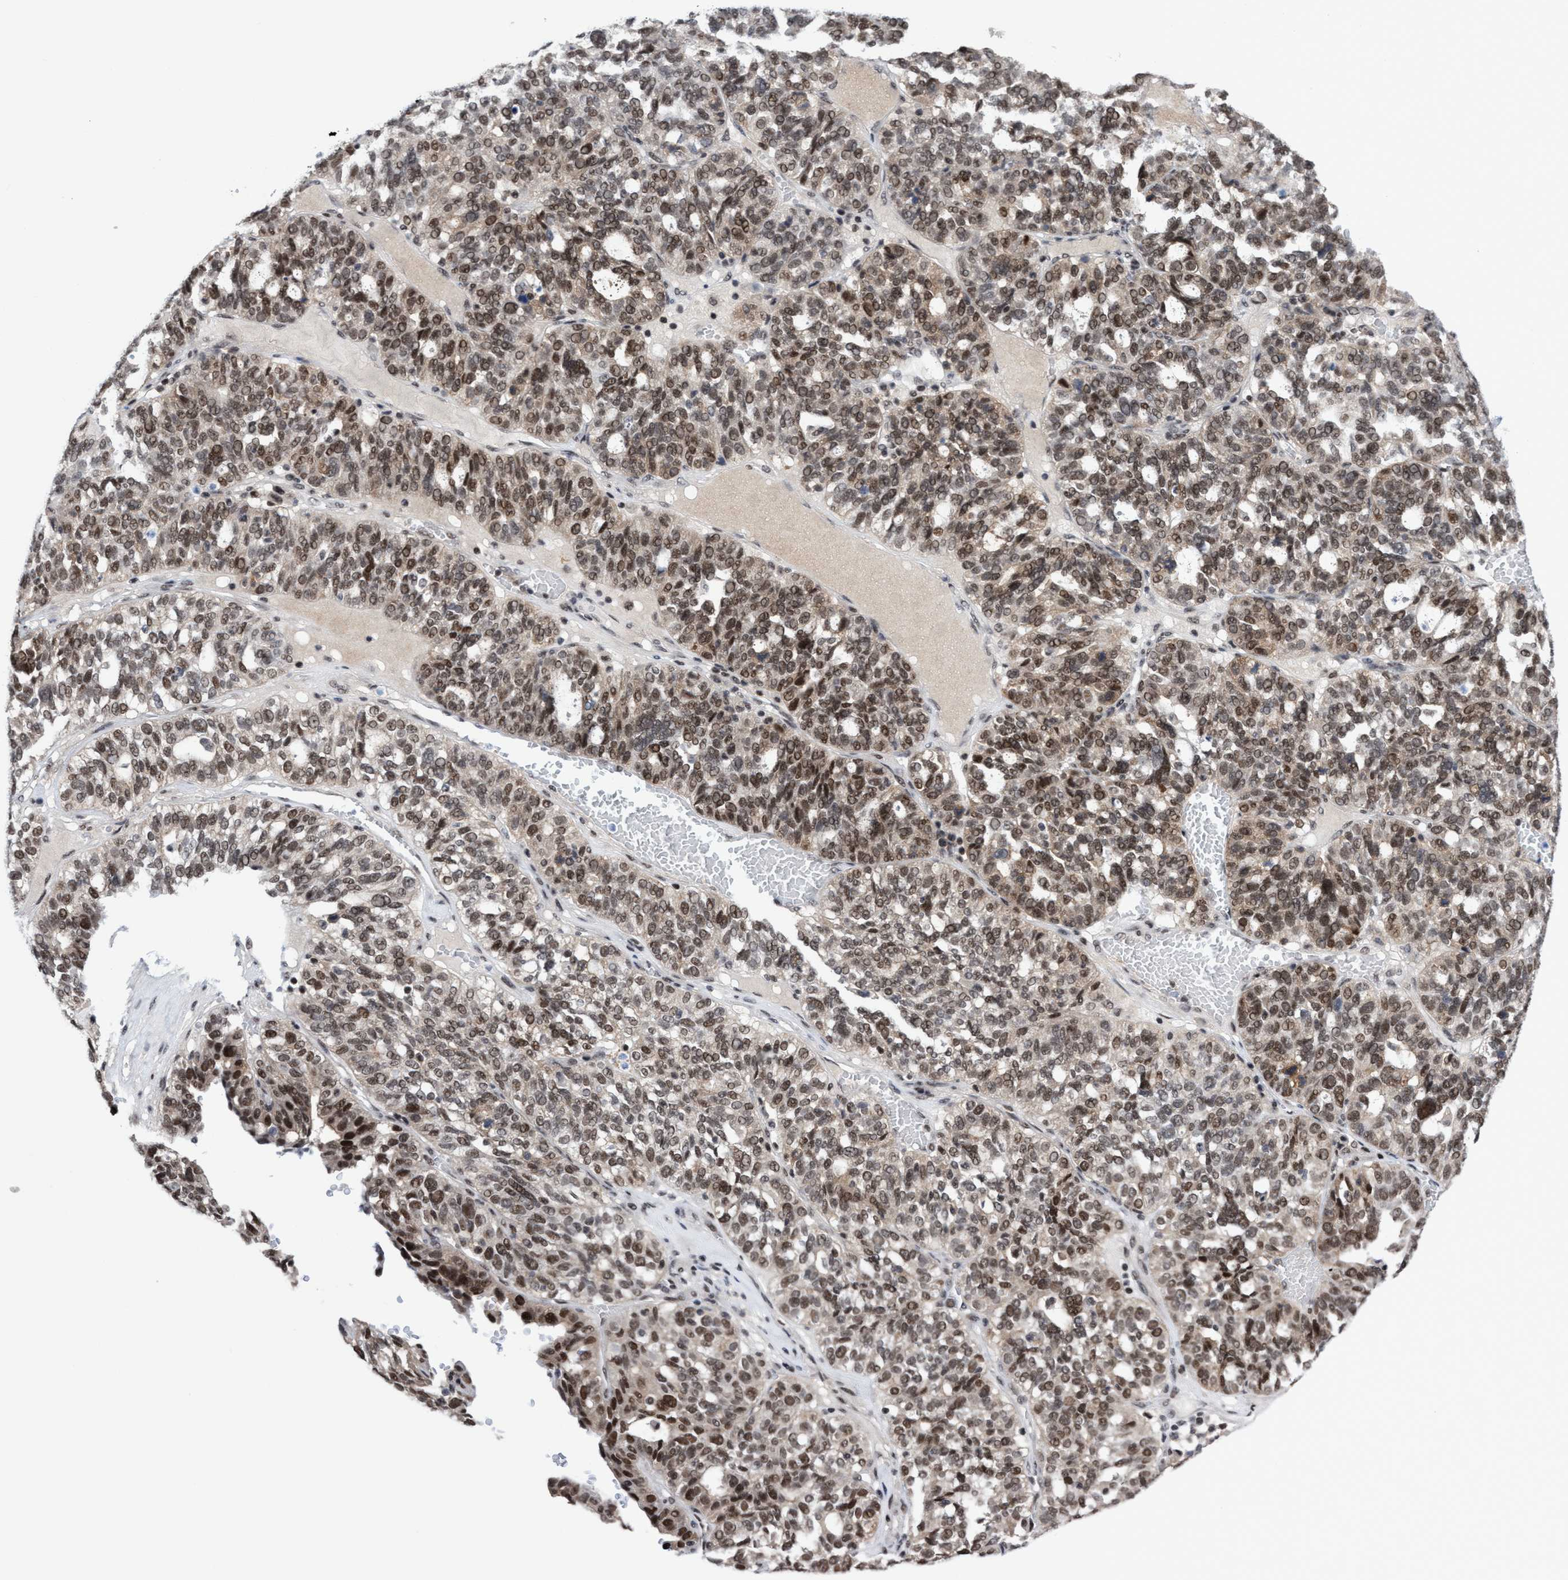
{"staining": {"intensity": "moderate", "quantity": ">75%", "location": "nuclear"}, "tissue": "ovarian cancer", "cell_type": "Tumor cells", "image_type": "cancer", "snomed": [{"axis": "morphology", "description": "Cystadenocarcinoma, serous, NOS"}, {"axis": "topography", "description": "Ovary"}], "caption": "About >75% of tumor cells in human serous cystadenocarcinoma (ovarian) exhibit moderate nuclear protein expression as visualized by brown immunohistochemical staining.", "gene": "C9orf78", "patient": {"sex": "female", "age": 59}}